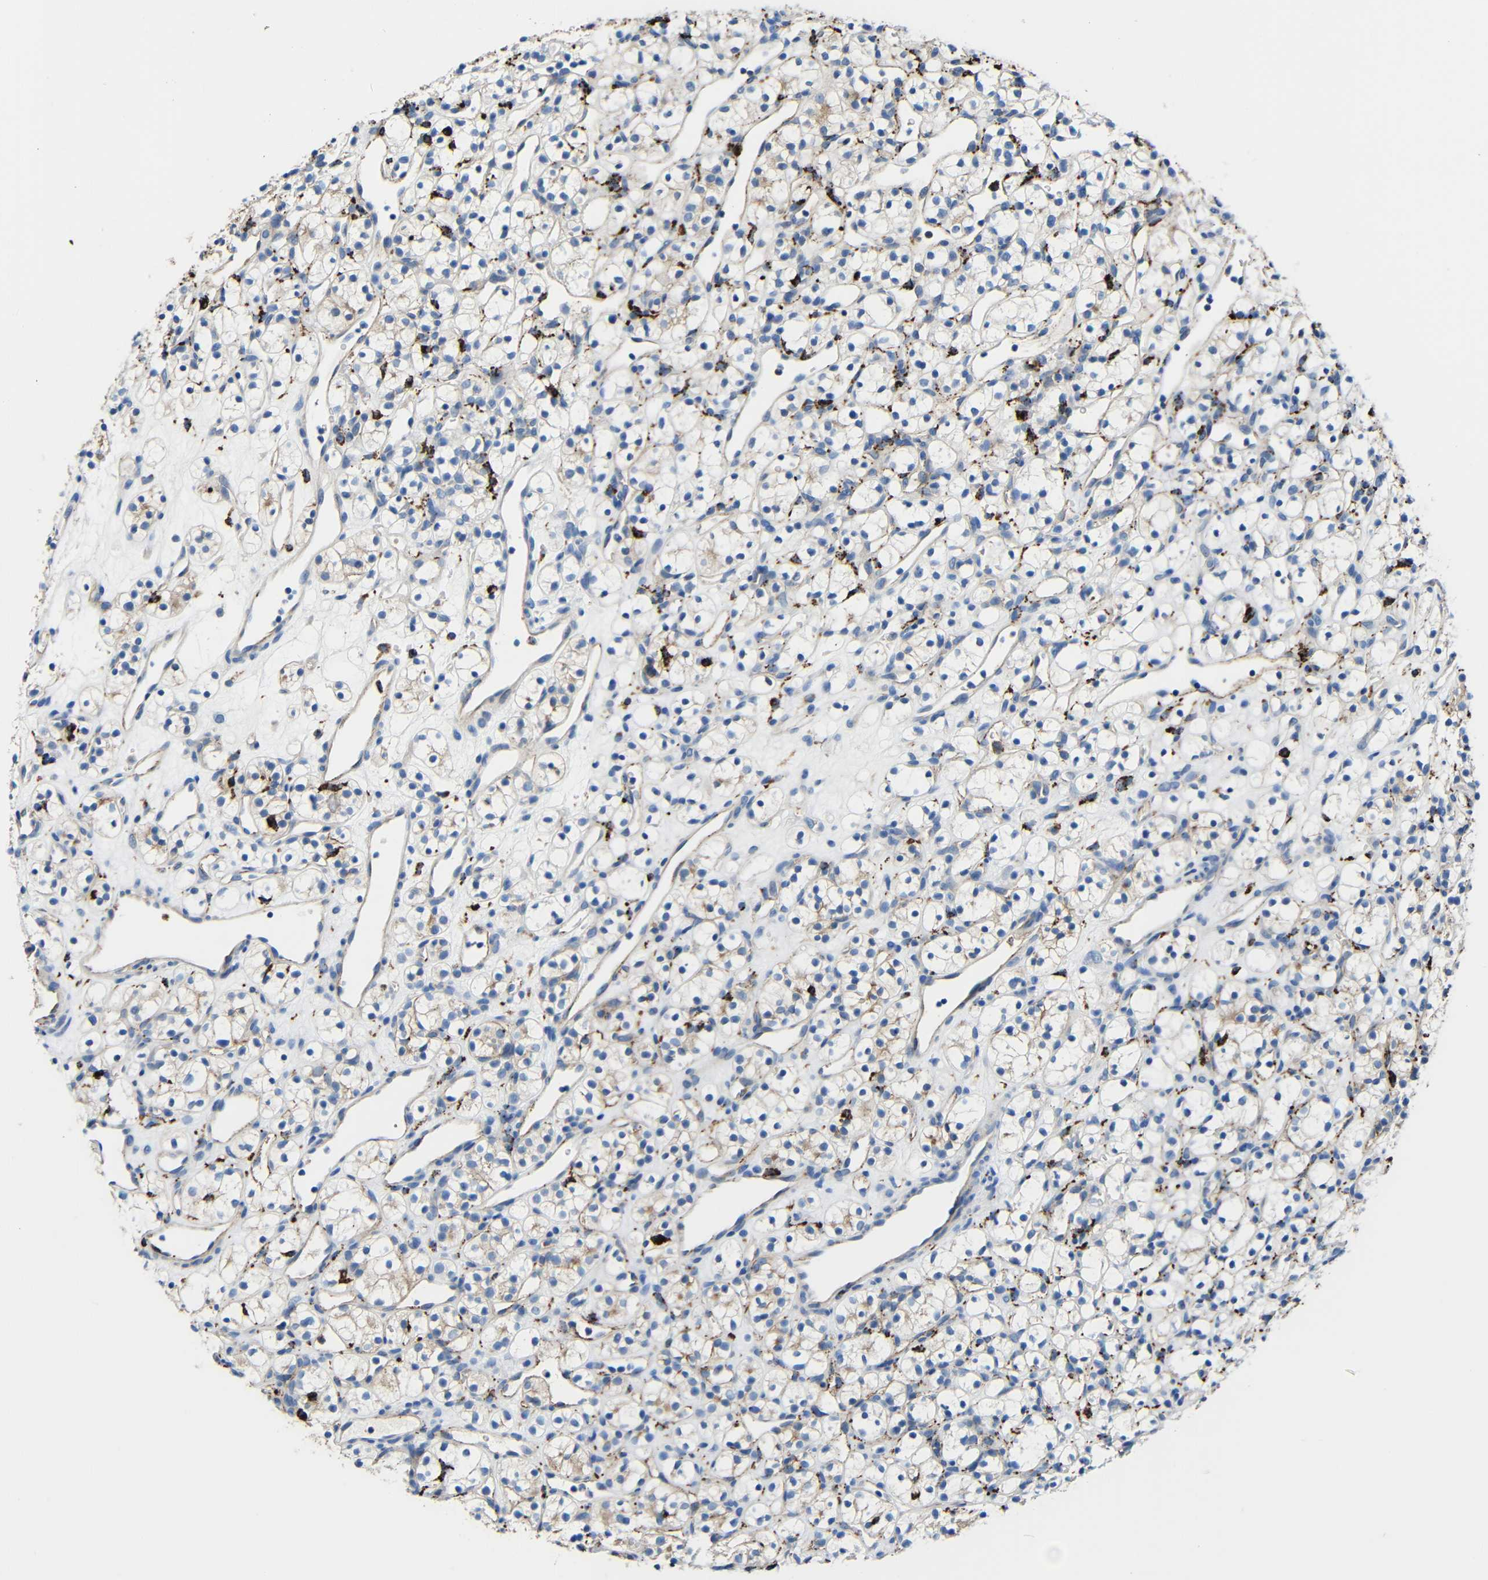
{"staining": {"intensity": "weak", "quantity": "<25%", "location": "cytoplasmic/membranous"}, "tissue": "renal cancer", "cell_type": "Tumor cells", "image_type": "cancer", "snomed": [{"axis": "morphology", "description": "Adenocarcinoma, NOS"}, {"axis": "topography", "description": "Kidney"}], "caption": "IHC of human renal adenocarcinoma reveals no expression in tumor cells.", "gene": "HLA-DMA", "patient": {"sex": "female", "age": 60}}